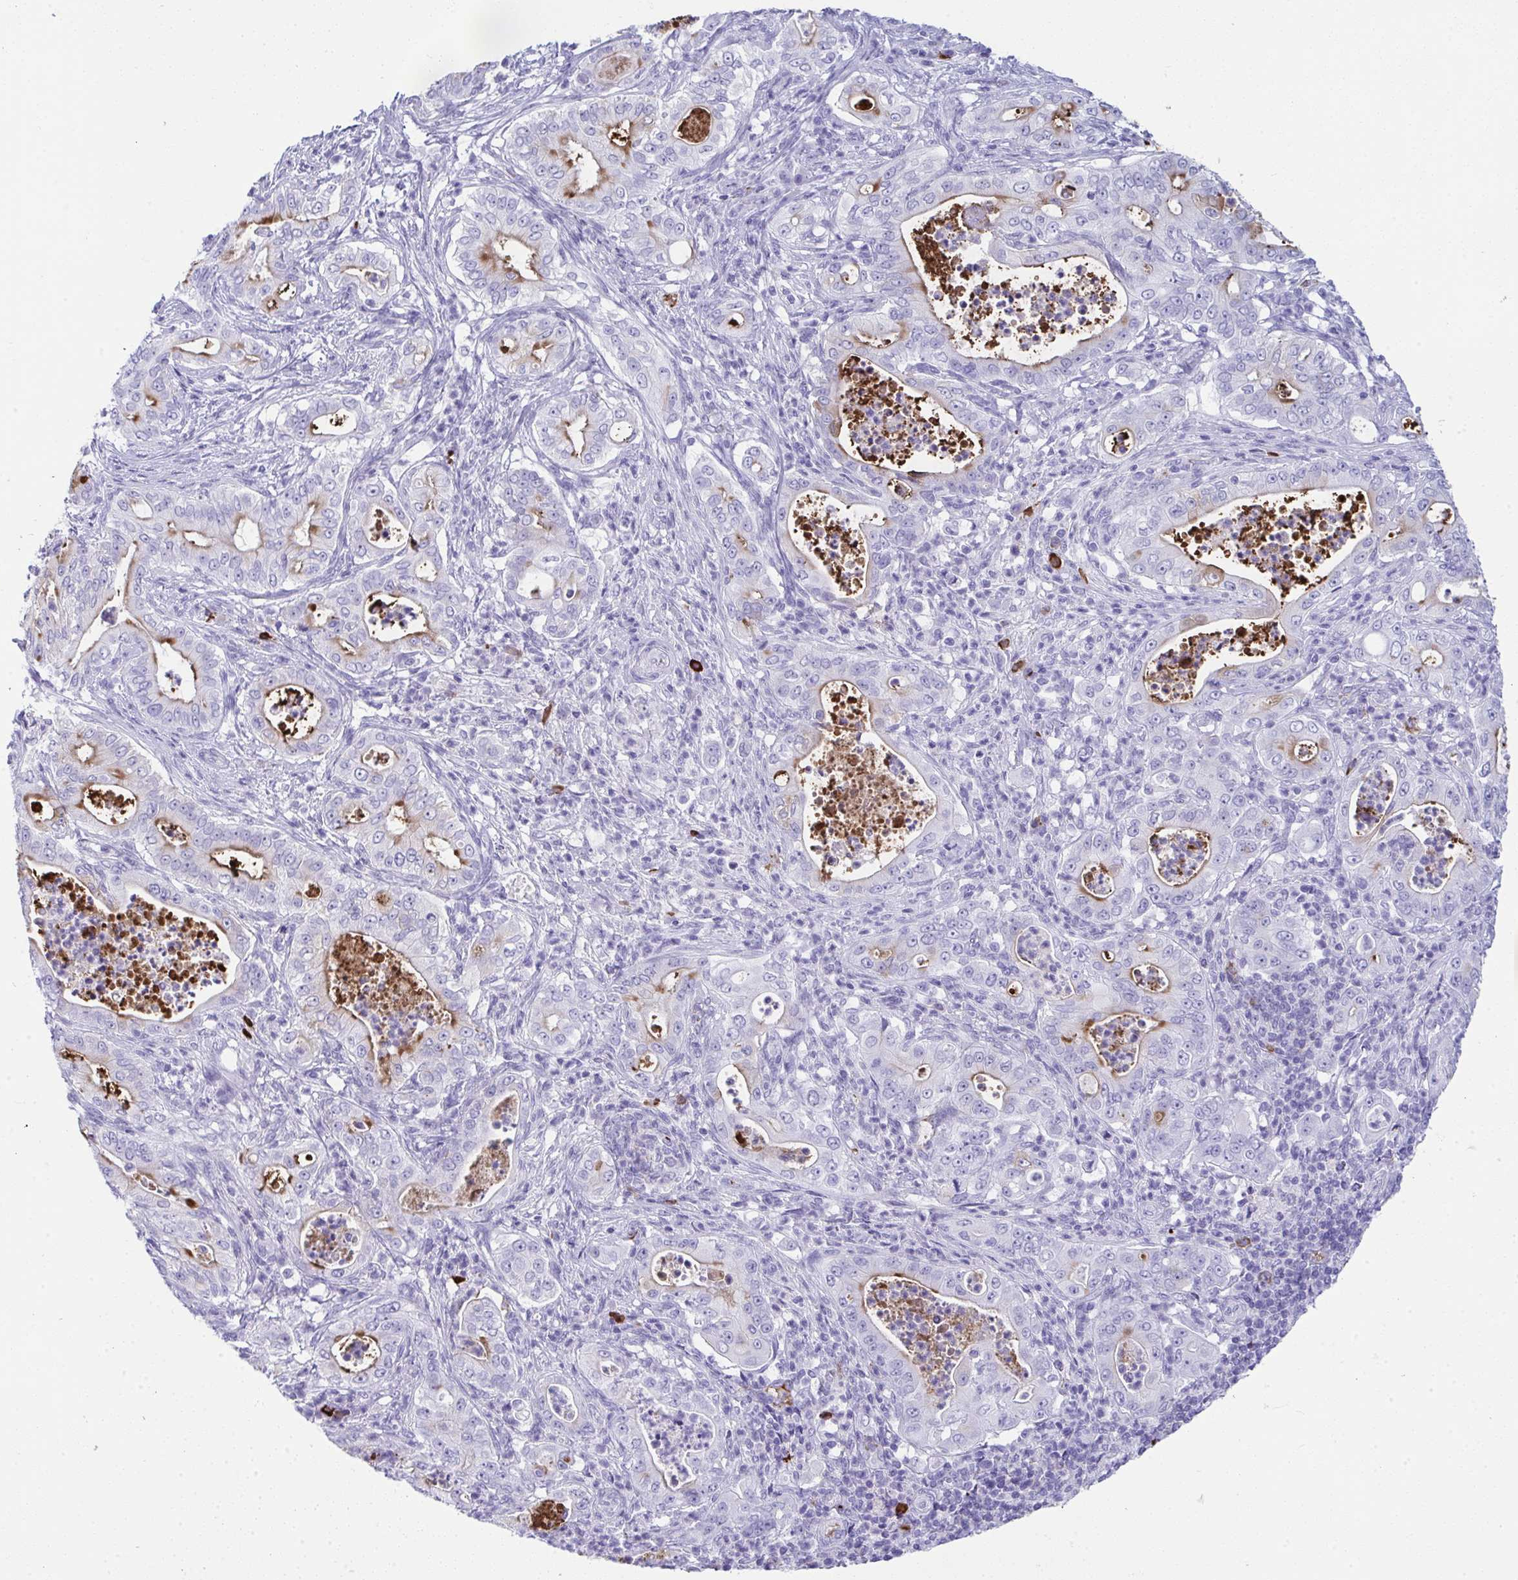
{"staining": {"intensity": "moderate", "quantity": "<25%", "location": "cytoplasmic/membranous"}, "tissue": "pancreatic cancer", "cell_type": "Tumor cells", "image_type": "cancer", "snomed": [{"axis": "morphology", "description": "Adenocarcinoma, NOS"}, {"axis": "topography", "description": "Pancreas"}], "caption": "About <25% of tumor cells in pancreatic cancer exhibit moderate cytoplasmic/membranous protein expression as visualized by brown immunohistochemical staining.", "gene": "JCHAIN", "patient": {"sex": "male", "age": 71}}